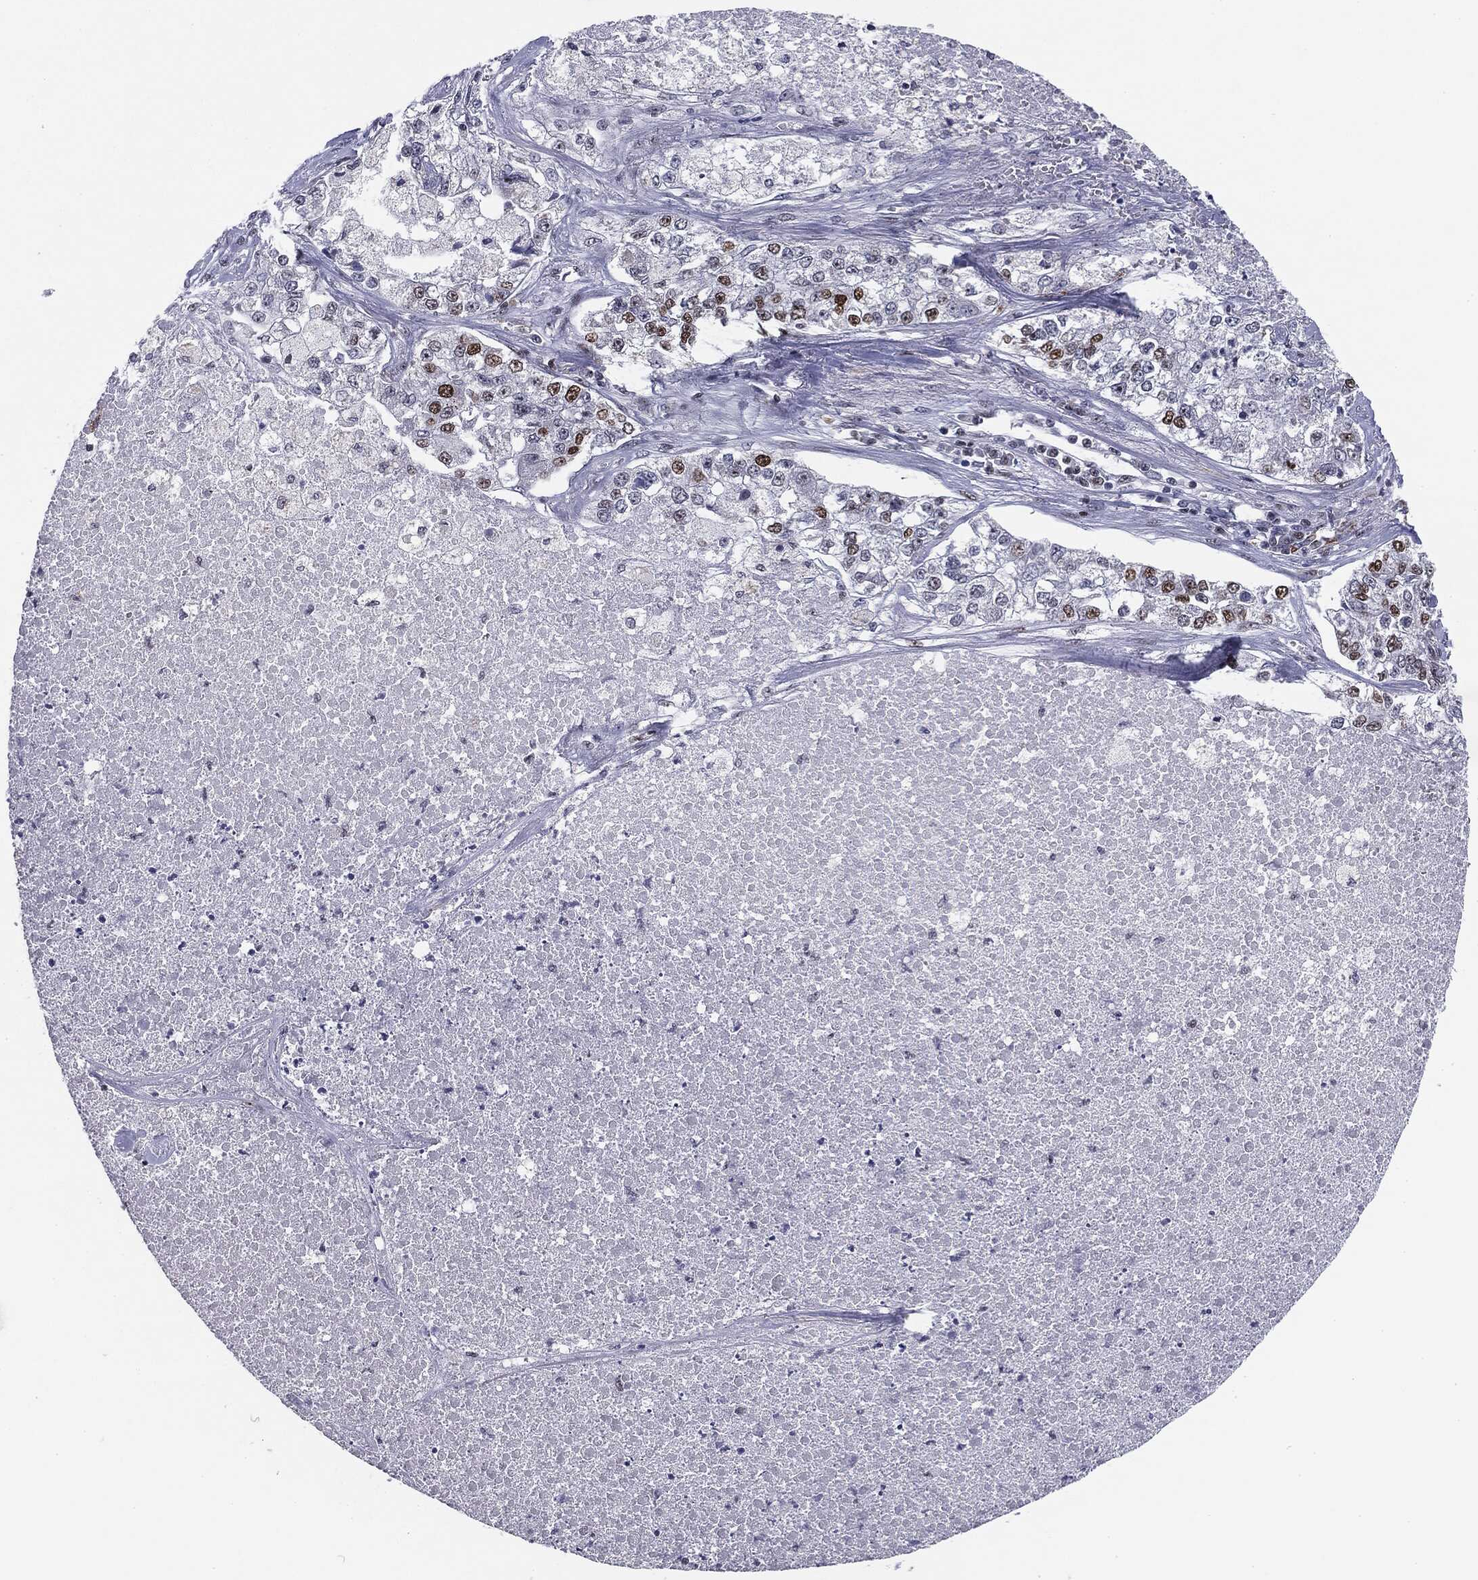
{"staining": {"intensity": "strong", "quantity": "<25%", "location": "nuclear"}, "tissue": "lung cancer", "cell_type": "Tumor cells", "image_type": "cancer", "snomed": [{"axis": "morphology", "description": "Adenocarcinoma, NOS"}, {"axis": "topography", "description": "Lung"}], "caption": "This is a histology image of immunohistochemistry staining of lung cancer (adenocarcinoma), which shows strong expression in the nuclear of tumor cells.", "gene": "MDC1", "patient": {"sex": "male", "age": 49}}